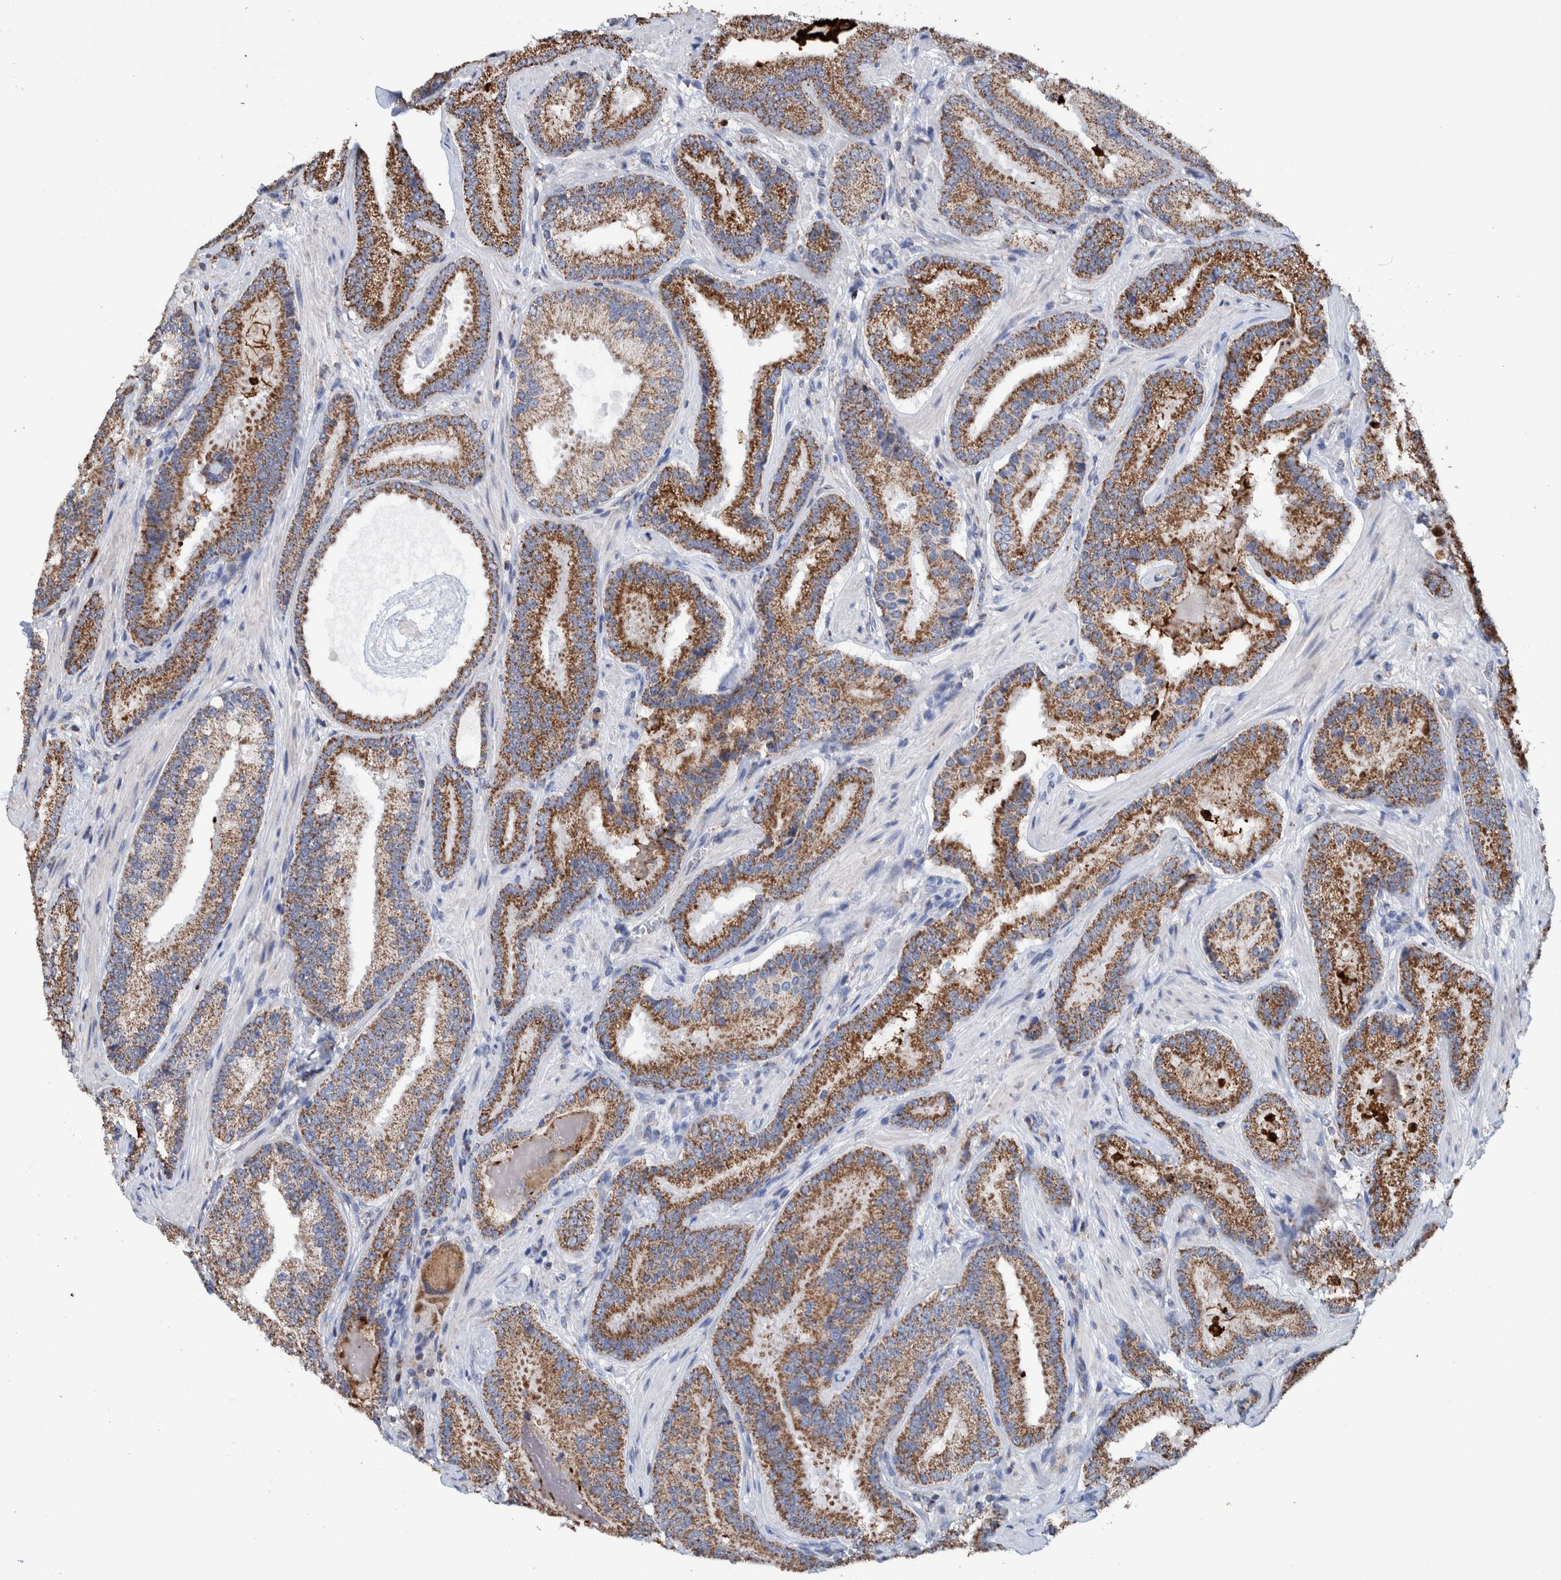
{"staining": {"intensity": "moderate", "quantity": ">75%", "location": "cytoplasmic/membranous"}, "tissue": "prostate cancer", "cell_type": "Tumor cells", "image_type": "cancer", "snomed": [{"axis": "morphology", "description": "Adenocarcinoma, Low grade"}, {"axis": "topography", "description": "Prostate"}], "caption": "IHC (DAB) staining of human adenocarcinoma (low-grade) (prostate) displays moderate cytoplasmic/membranous protein positivity in approximately >75% of tumor cells.", "gene": "DECR1", "patient": {"sex": "male", "age": 51}}